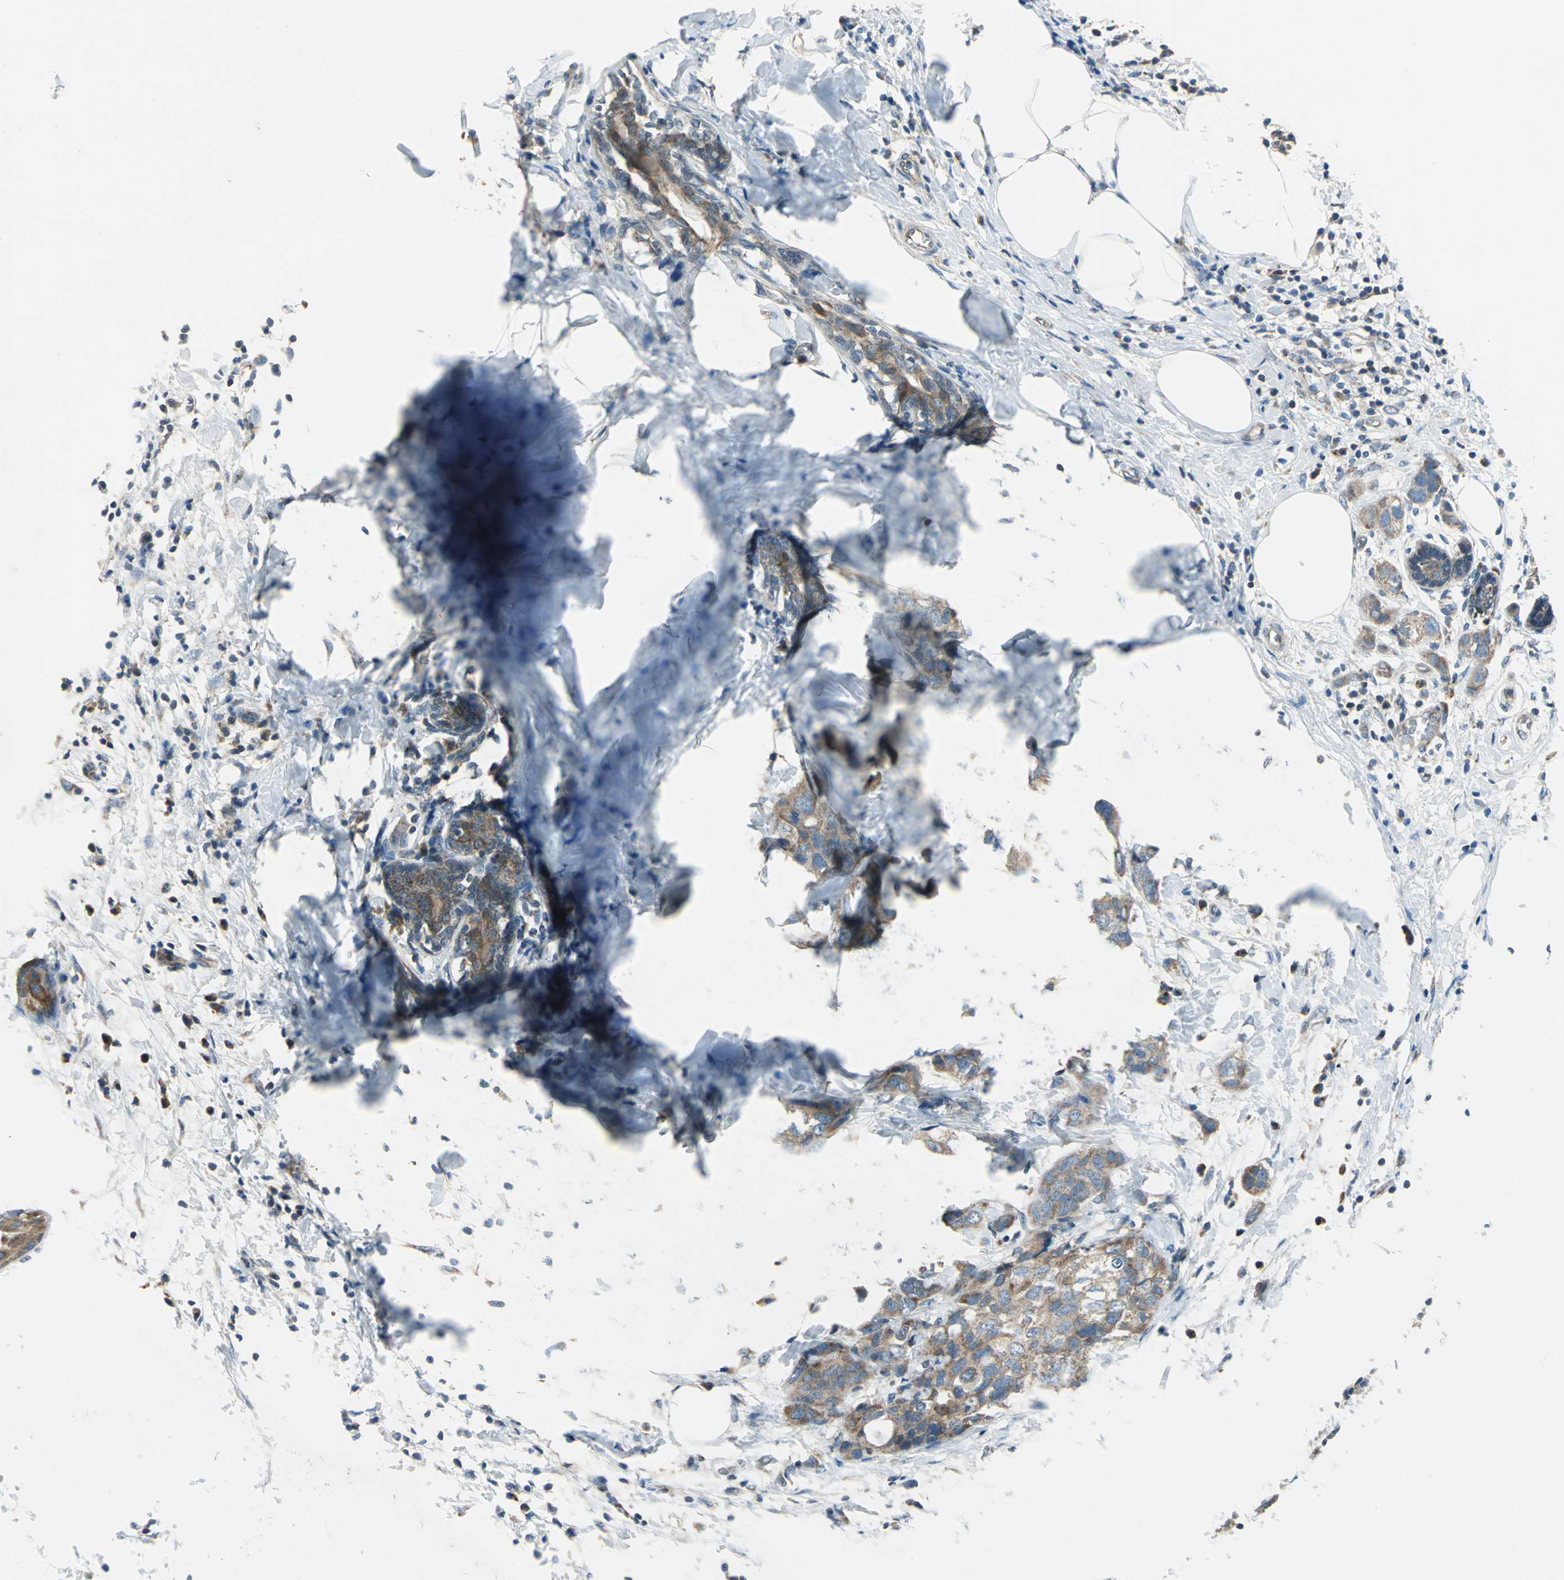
{"staining": {"intensity": "moderate", "quantity": ">75%", "location": "cytoplasmic/membranous"}, "tissue": "breast cancer", "cell_type": "Tumor cells", "image_type": "cancer", "snomed": [{"axis": "morphology", "description": "Normal tissue, NOS"}, {"axis": "morphology", "description": "Duct carcinoma"}, {"axis": "topography", "description": "Breast"}], "caption": "Human breast cancer stained for a protein (brown) exhibits moderate cytoplasmic/membranous positive expression in about >75% of tumor cells.", "gene": "TRAK1", "patient": {"sex": "female", "age": 50}}